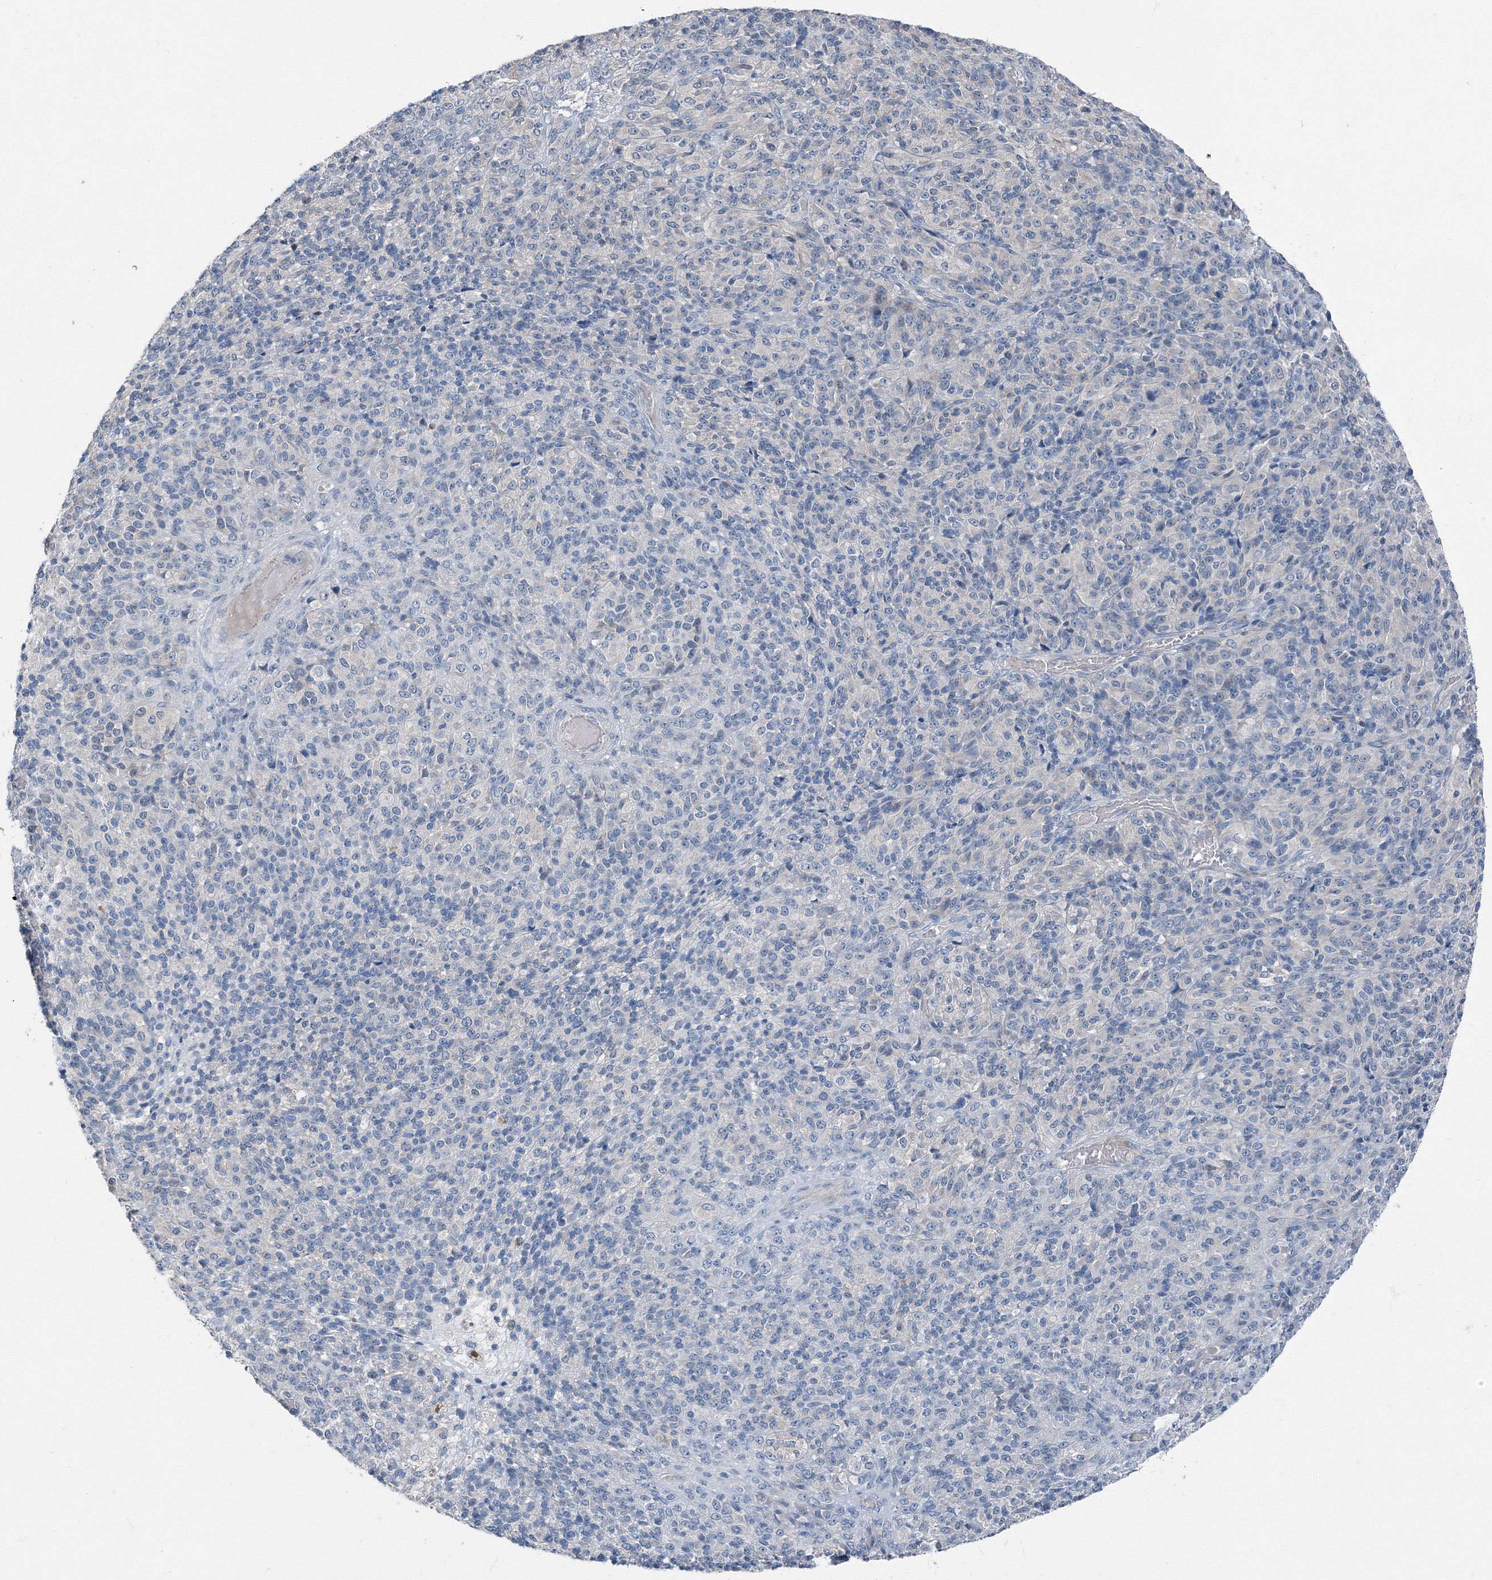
{"staining": {"intensity": "negative", "quantity": "none", "location": "none"}, "tissue": "melanoma", "cell_type": "Tumor cells", "image_type": "cancer", "snomed": [{"axis": "morphology", "description": "Malignant melanoma, Metastatic site"}, {"axis": "topography", "description": "Brain"}], "caption": "This image is of melanoma stained with immunohistochemistry to label a protein in brown with the nuclei are counter-stained blue. There is no expression in tumor cells.", "gene": "AASDH", "patient": {"sex": "female", "age": 56}}